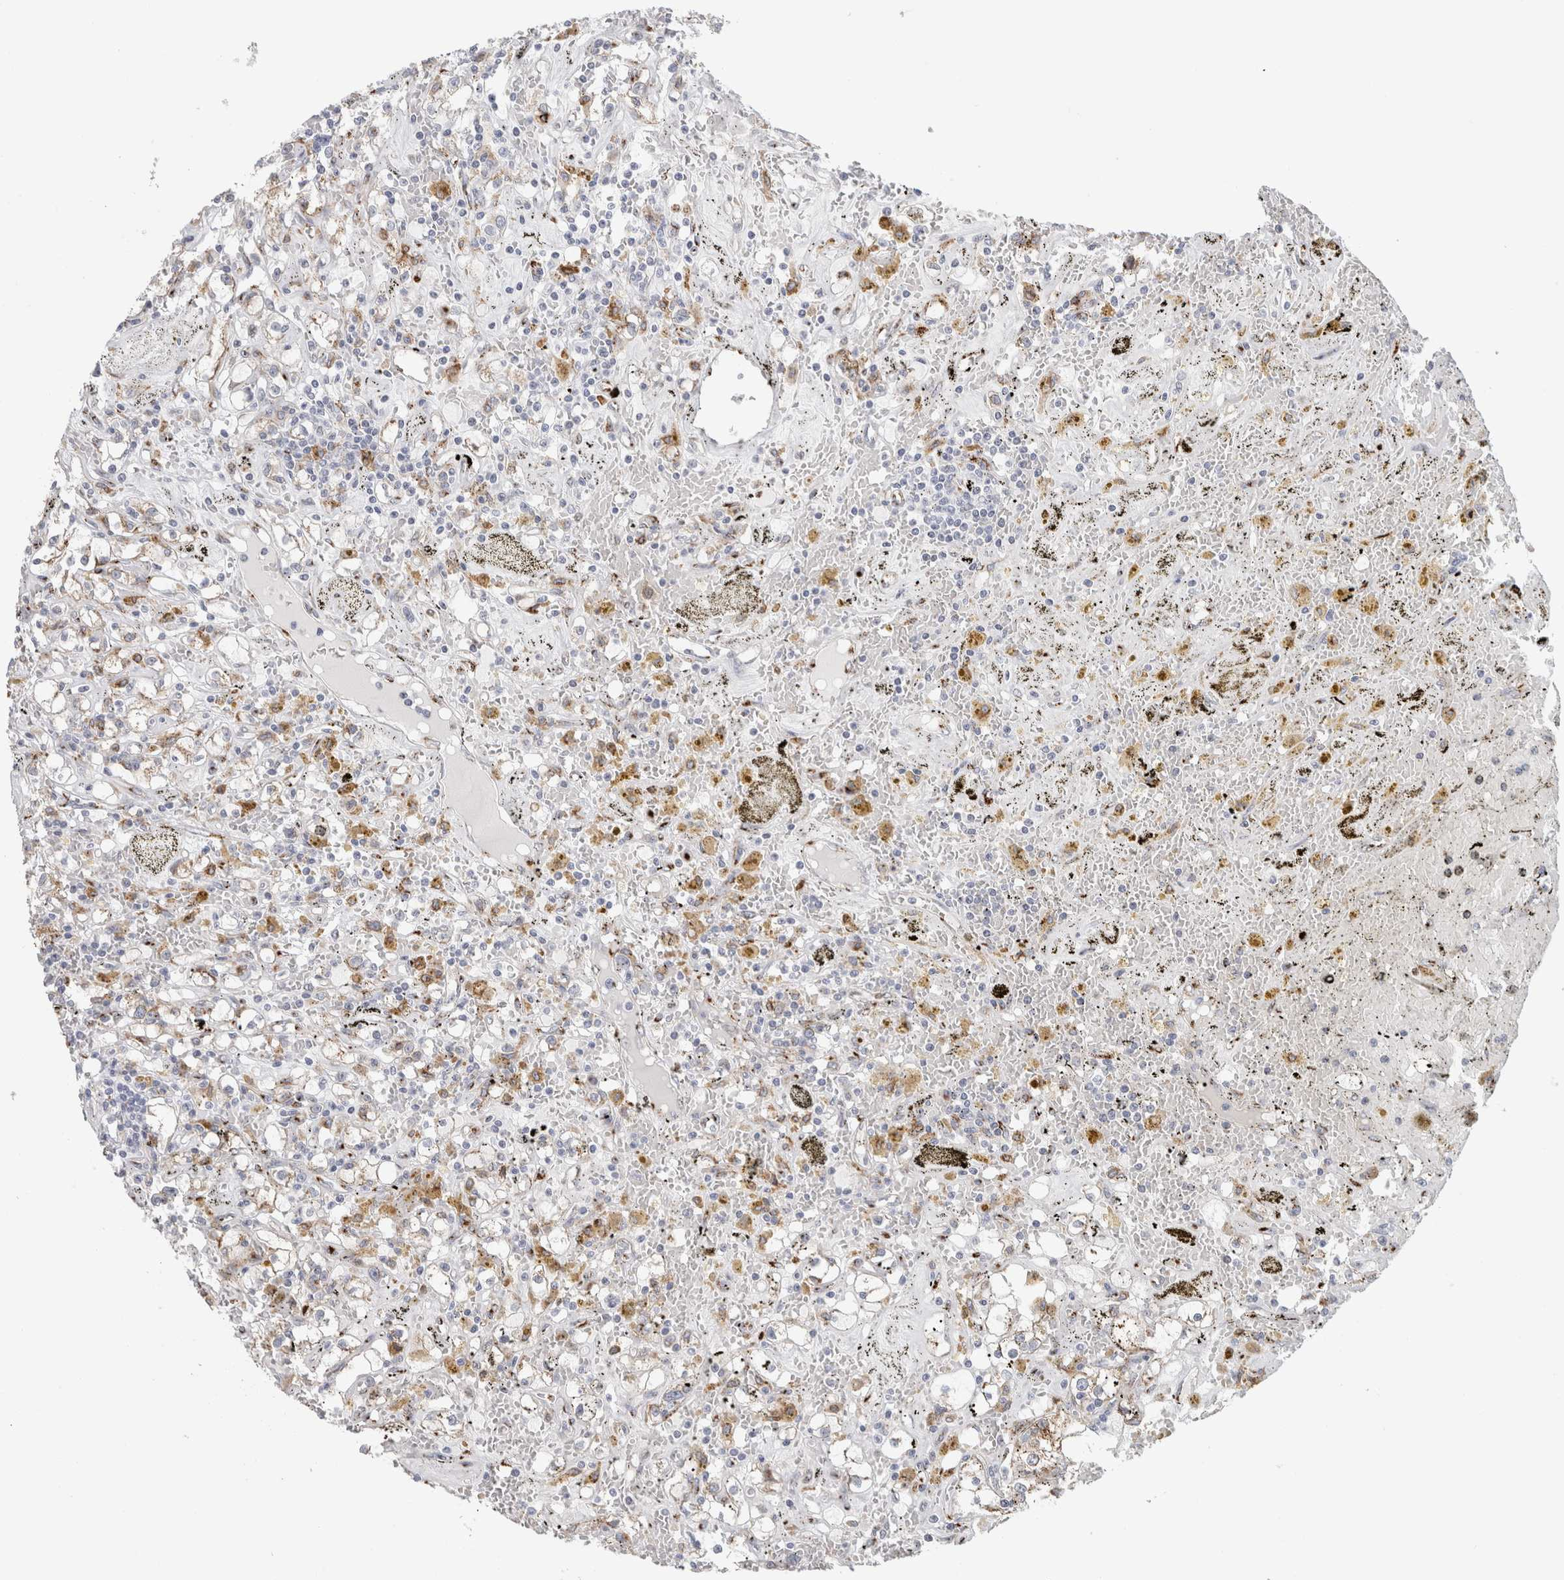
{"staining": {"intensity": "moderate", "quantity": "<25%", "location": "cytoplasmic/membranous"}, "tissue": "renal cancer", "cell_type": "Tumor cells", "image_type": "cancer", "snomed": [{"axis": "morphology", "description": "Adenocarcinoma, NOS"}, {"axis": "topography", "description": "Kidney"}], "caption": "Renal cancer (adenocarcinoma) stained for a protein demonstrates moderate cytoplasmic/membranous positivity in tumor cells.", "gene": "MCFD2", "patient": {"sex": "male", "age": 56}}